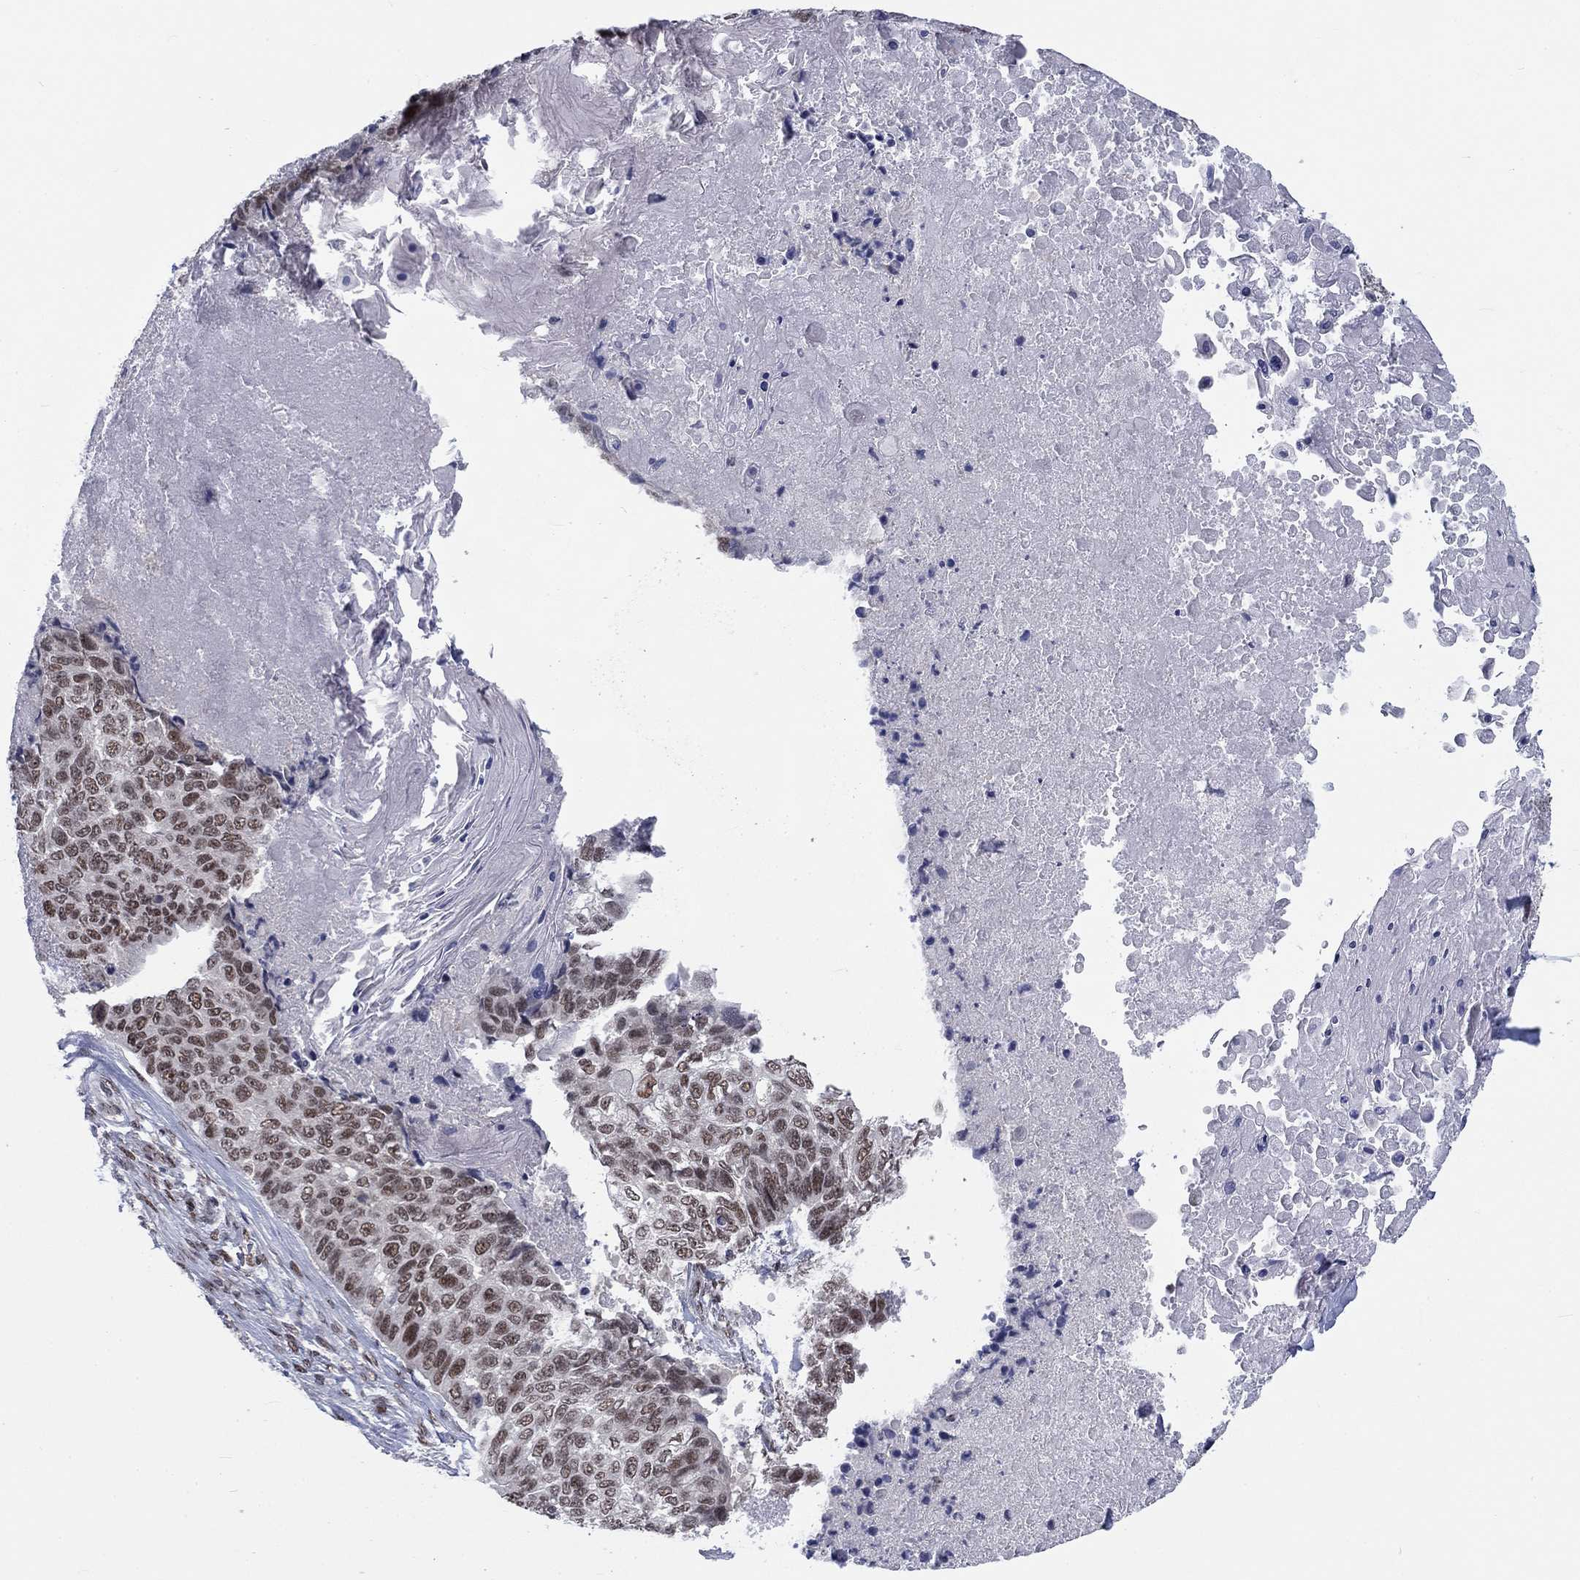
{"staining": {"intensity": "moderate", "quantity": ">75%", "location": "nuclear"}, "tissue": "lung cancer", "cell_type": "Tumor cells", "image_type": "cancer", "snomed": [{"axis": "morphology", "description": "Squamous cell carcinoma, NOS"}, {"axis": "topography", "description": "Lung"}], "caption": "The histopathology image displays immunohistochemical staining of lung cancer (squamous cell carcinoma). There is moderate nuclear positivity is identified in approximately >75% of tumor cells.", "gene": "FYTTD1", "patient": {"sex": "male", "age": 69}}